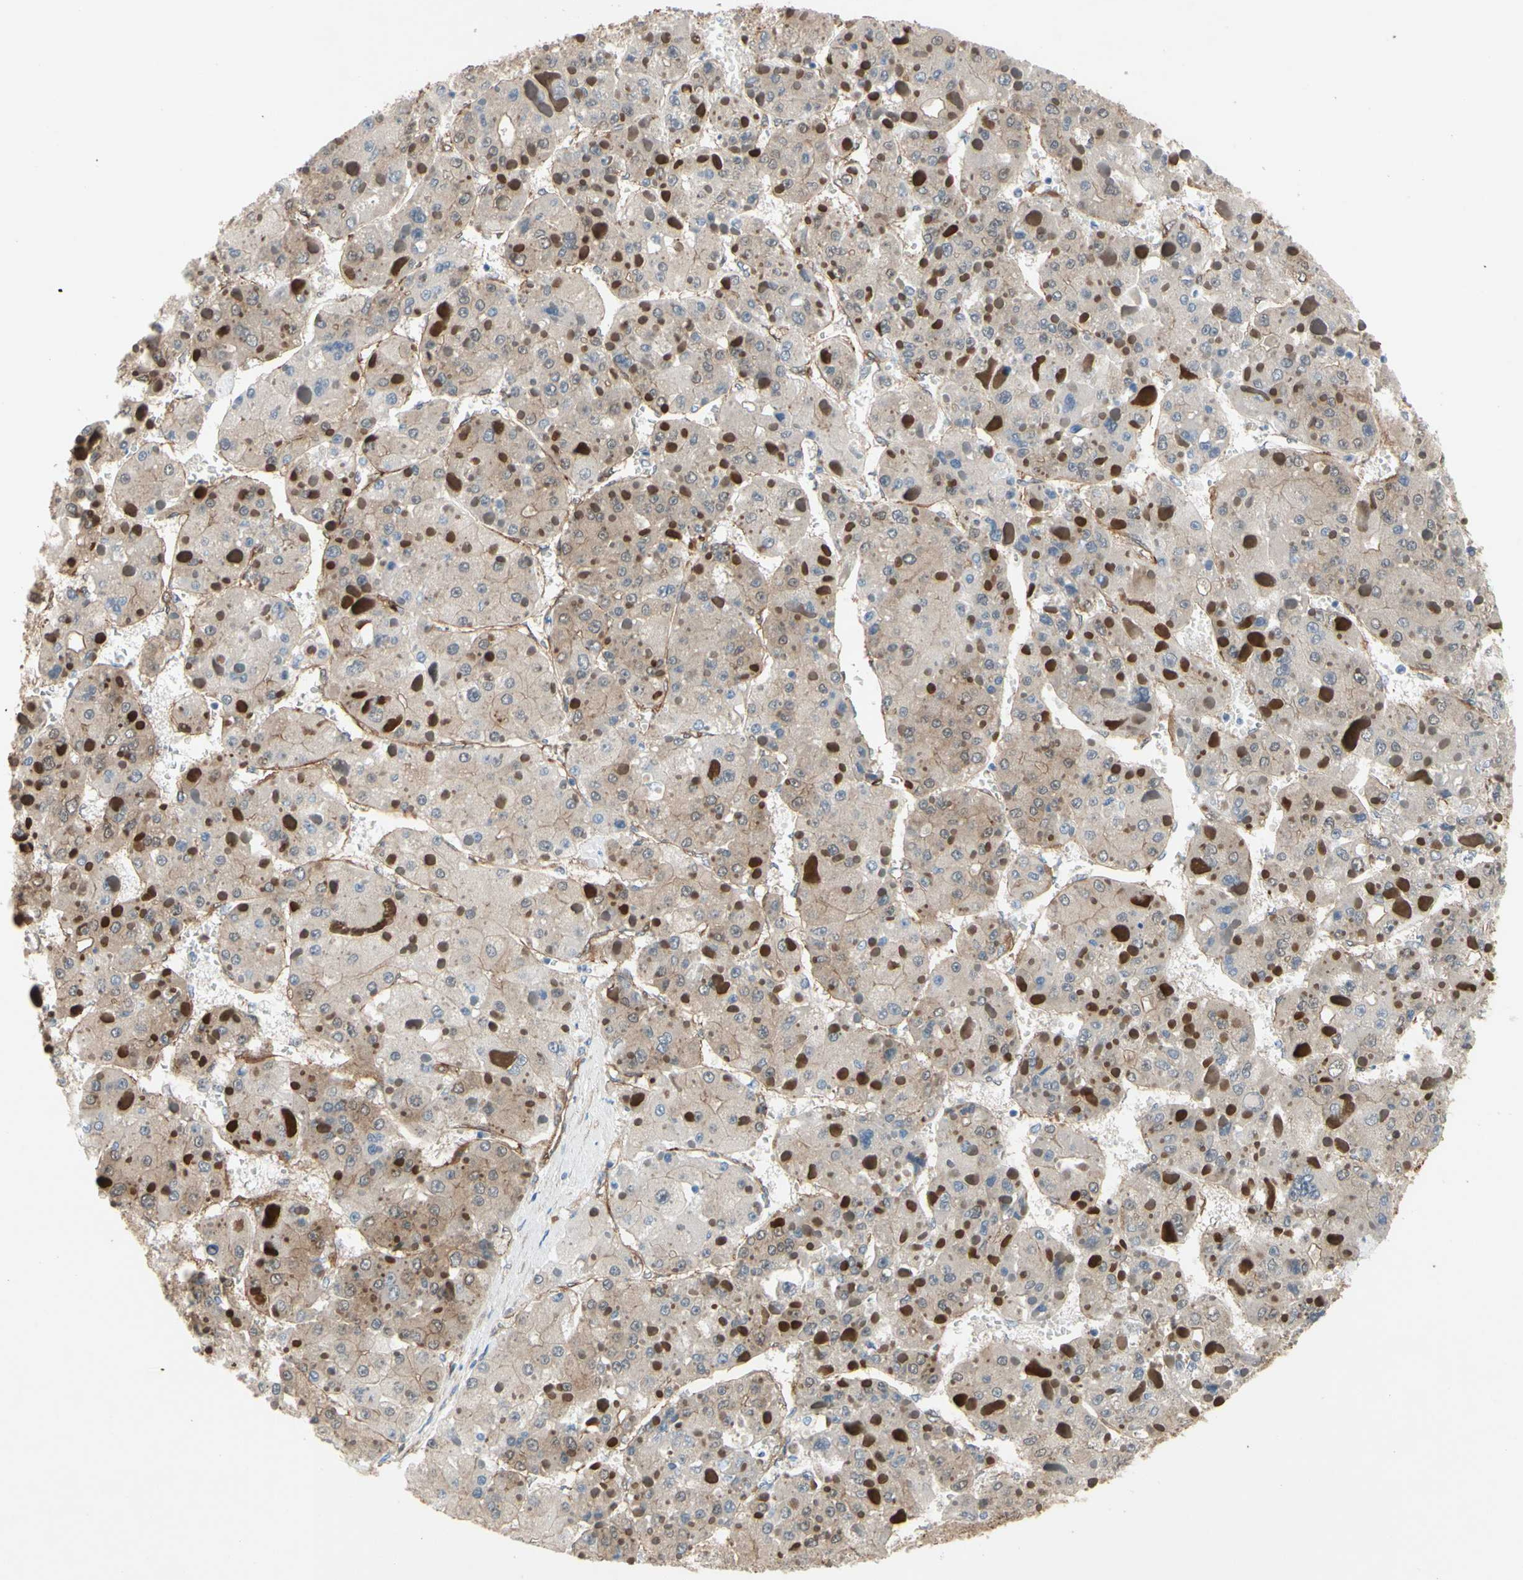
{"staining": {"intensity": "weak", "quantity": ">75%", "location": "cytoplasmic/membranous"}, "tissue": "liver cancer", "cell_type": "Tumor cells", "image_type": "cancer", "snomed": [{"axis": "morphology", "description": "Carcinoma, Hepatocellular, NOS"}, {"axis": "topography", "description": "Liver"}], "caption": "Protein expression analysis of human hepatocellular carcinoma (liver) reveals weak cytoplasmic/membranous positivity in about >75% of tumor cells. The protein is shown in brown color, while the nuclei are stained blue.", "gene": "CTTNBP2", "patient": {"sex": "female", "age": 73}}